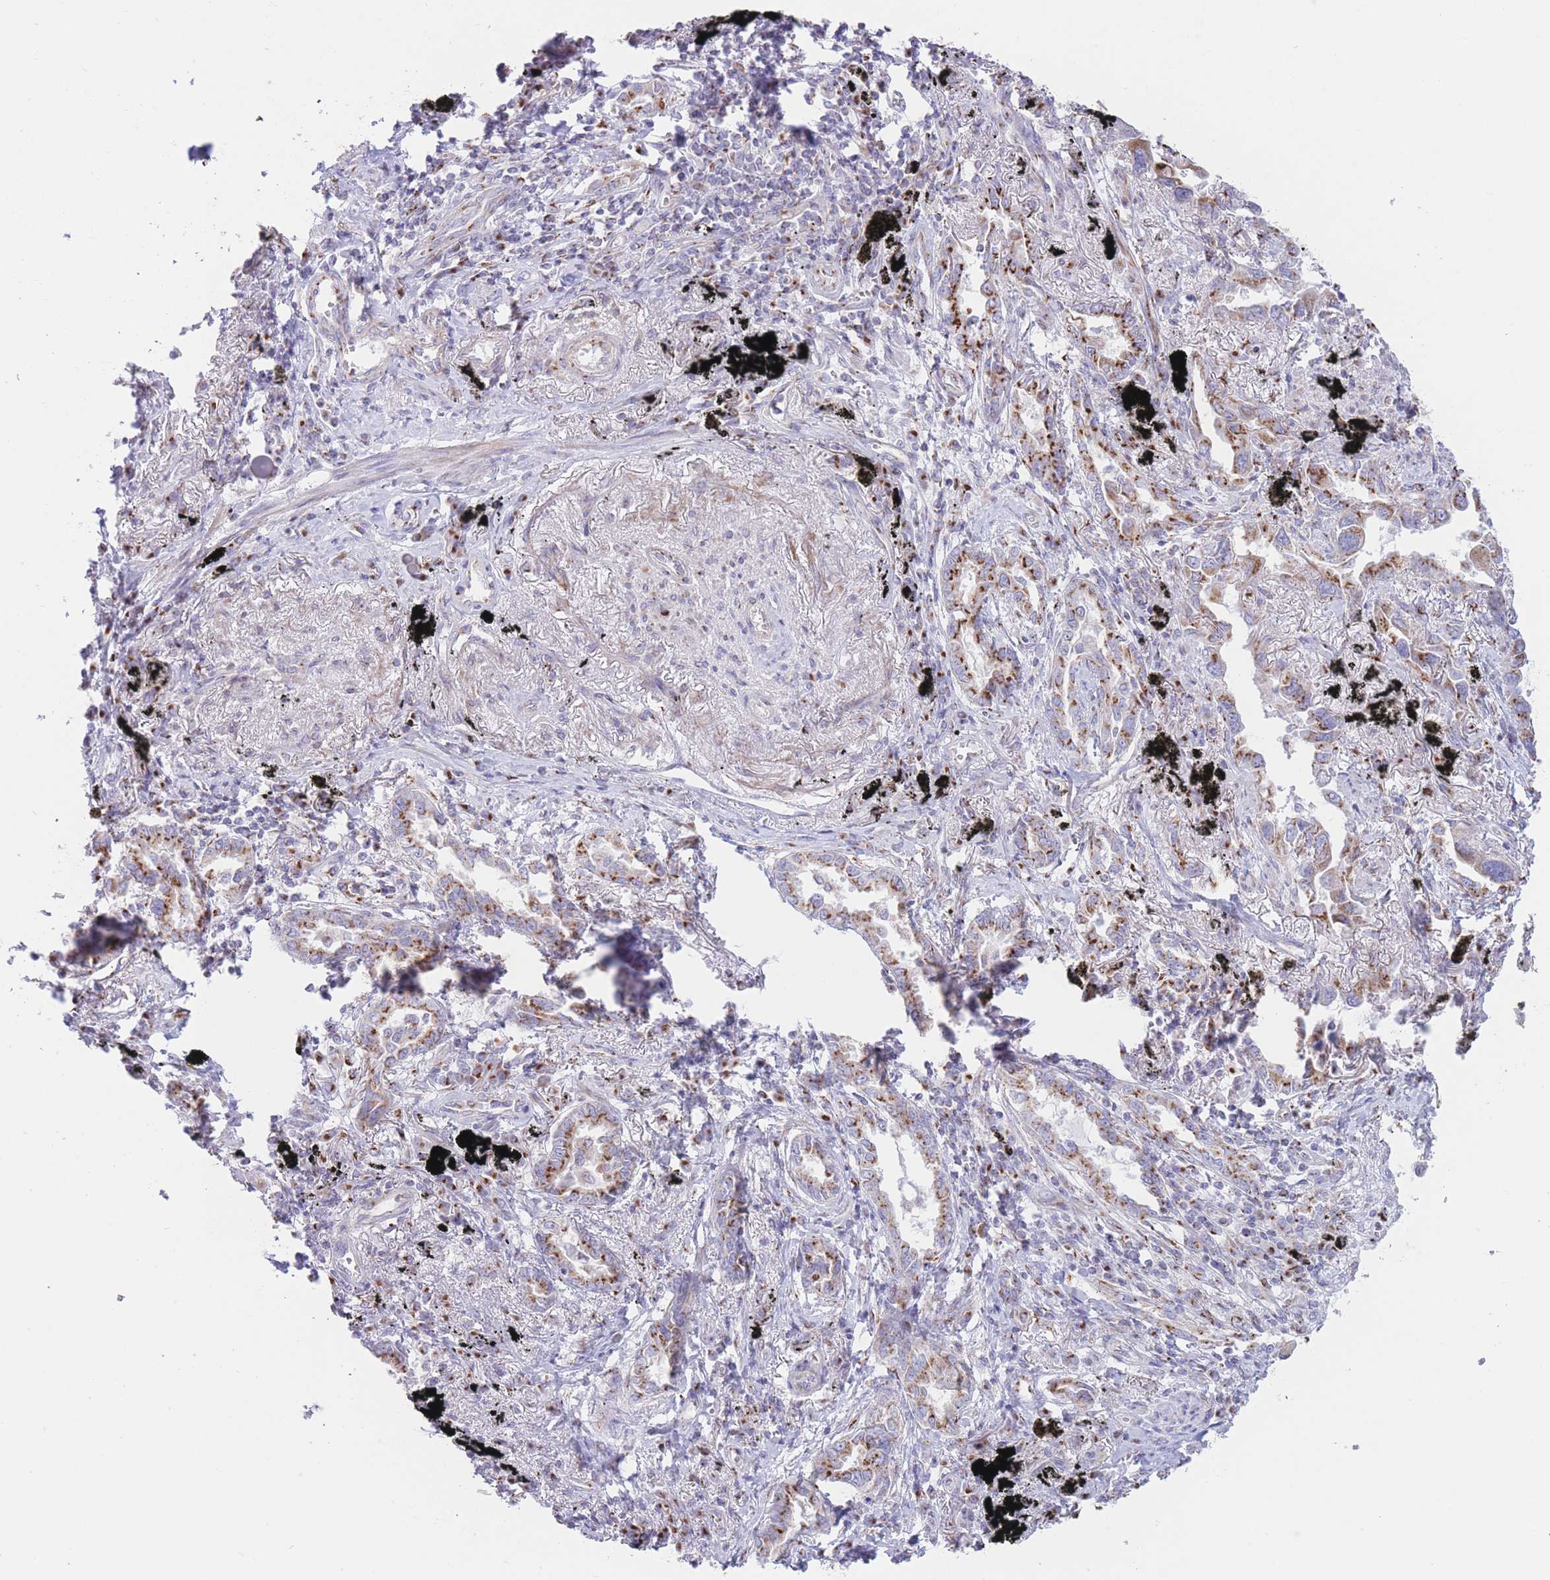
{"staining": {"intensity": "strong", "quantity": "25%-75%", "location": "cytoplasmic/membranous"}, "tissue": "lung cancer", "cell_type": "Tumor cells", "image_type": "cancer", "snomed": [{"axis": "morphology", "description": "Adenocarcinoma, NOS"}, {"axis": "topography", "description": "Lung"}], "caption": "This micrograph demonstrates immunohistochemistry staining of human adenocarcinoma (lung), with high strong cytoplasmic/membranous expression in approximately 25%-75% of tumor cells.", "gene": "MPND", "patient": {"sex": "male", "age": 67}}